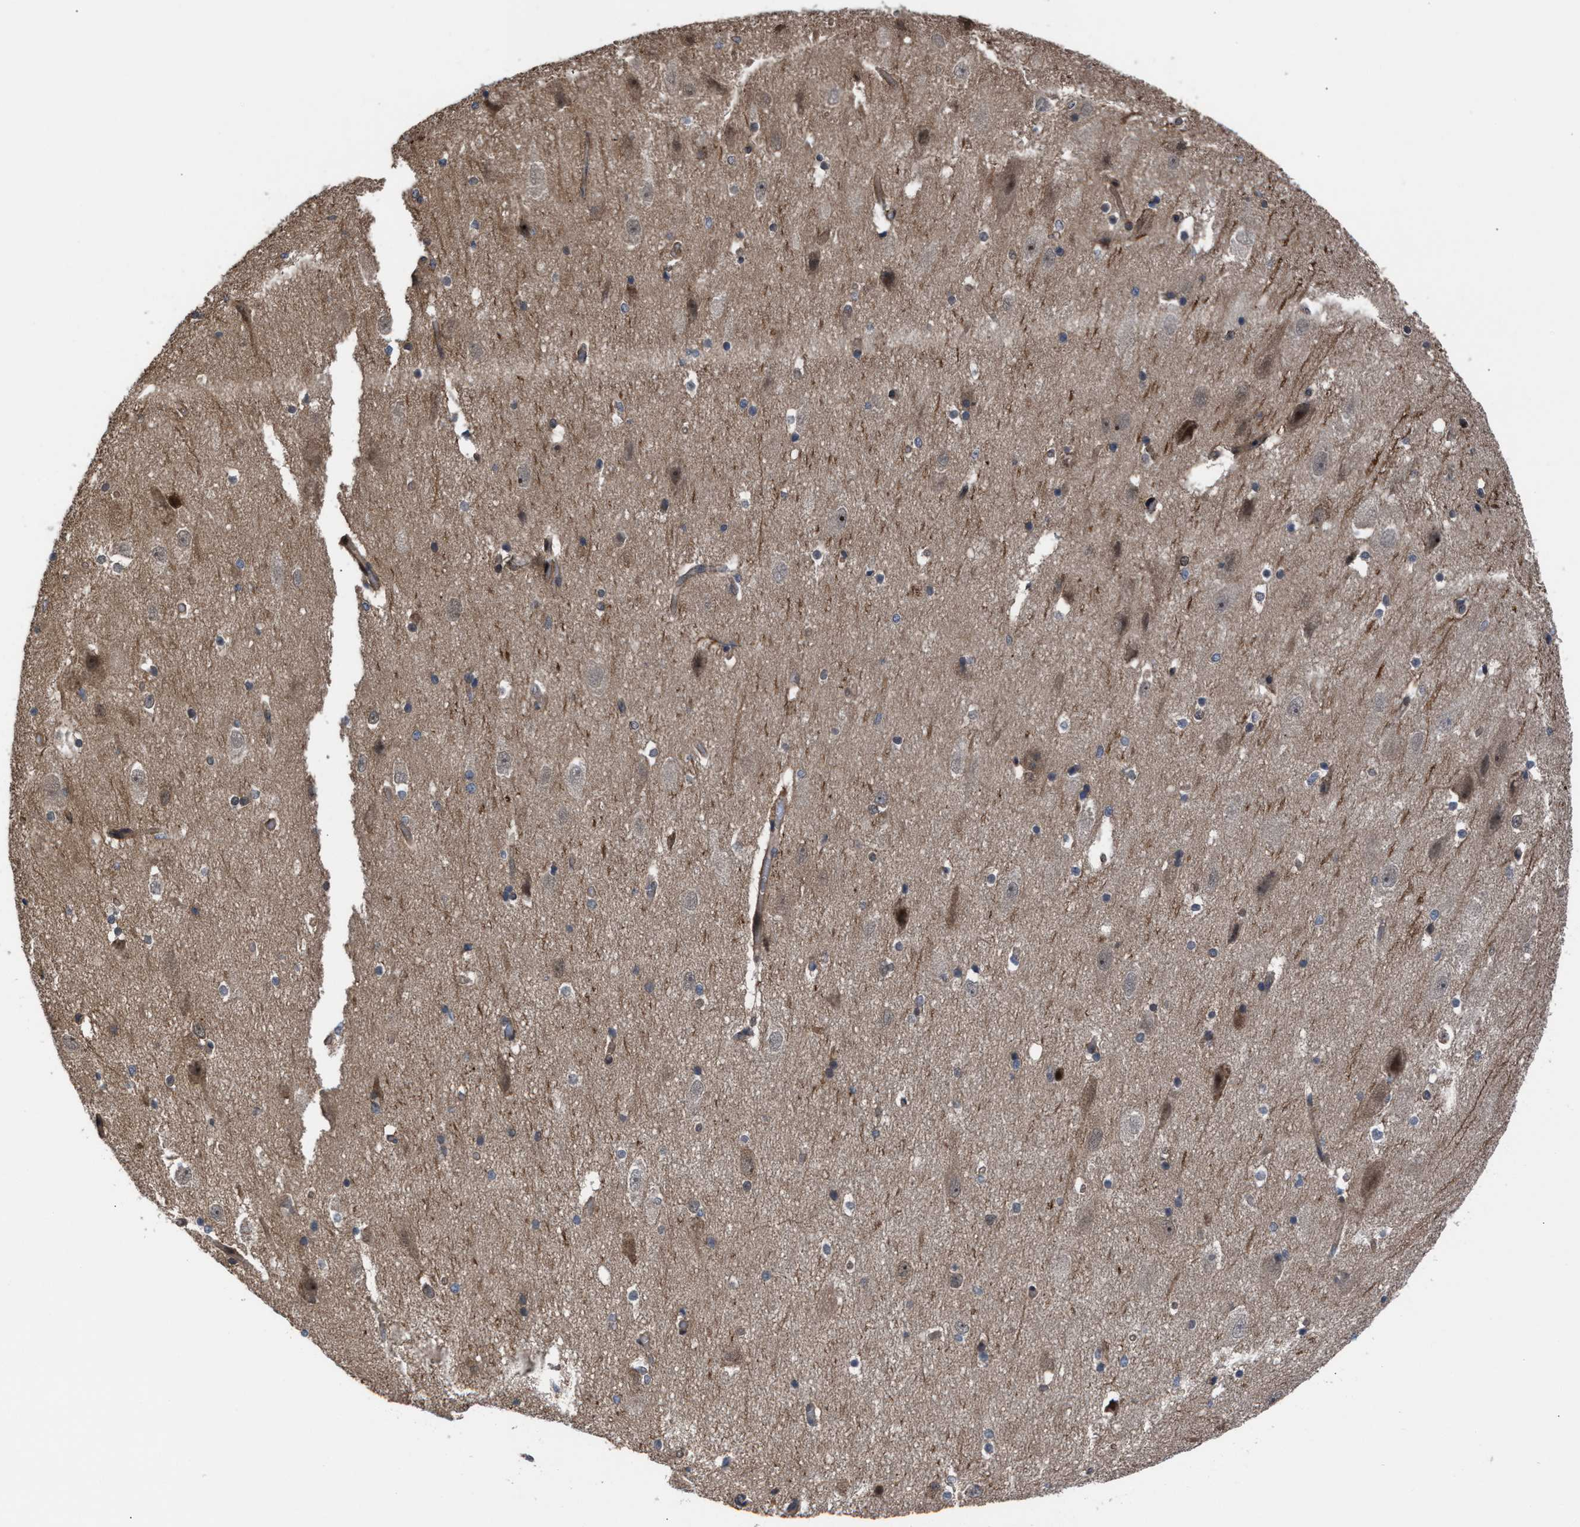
{"staining": {"intensity": "moderate", "quantity": "<25%", "location": "cytoplasmic/membranous"}, "tissue": "hippocampus", "cell_type": "Glial cells", "image_type": "normal", "snomed": [{"axis": "morphology", "description": "Normal tissue, NOS"}, {"axis": "topography", "description": "Hippocampus"}], "caption": "IHC (DAB (3,3'-diaminobenzidine)) staining of benign hippocampus exhibits moderate cytoplasmic/membranous protein expression in about <25% of glial cells. (DAB = brown stain, brightfield microscopy at high magnification).", "gene": "TP53BP2", "patient": {"sex": "female", "age": 19}}